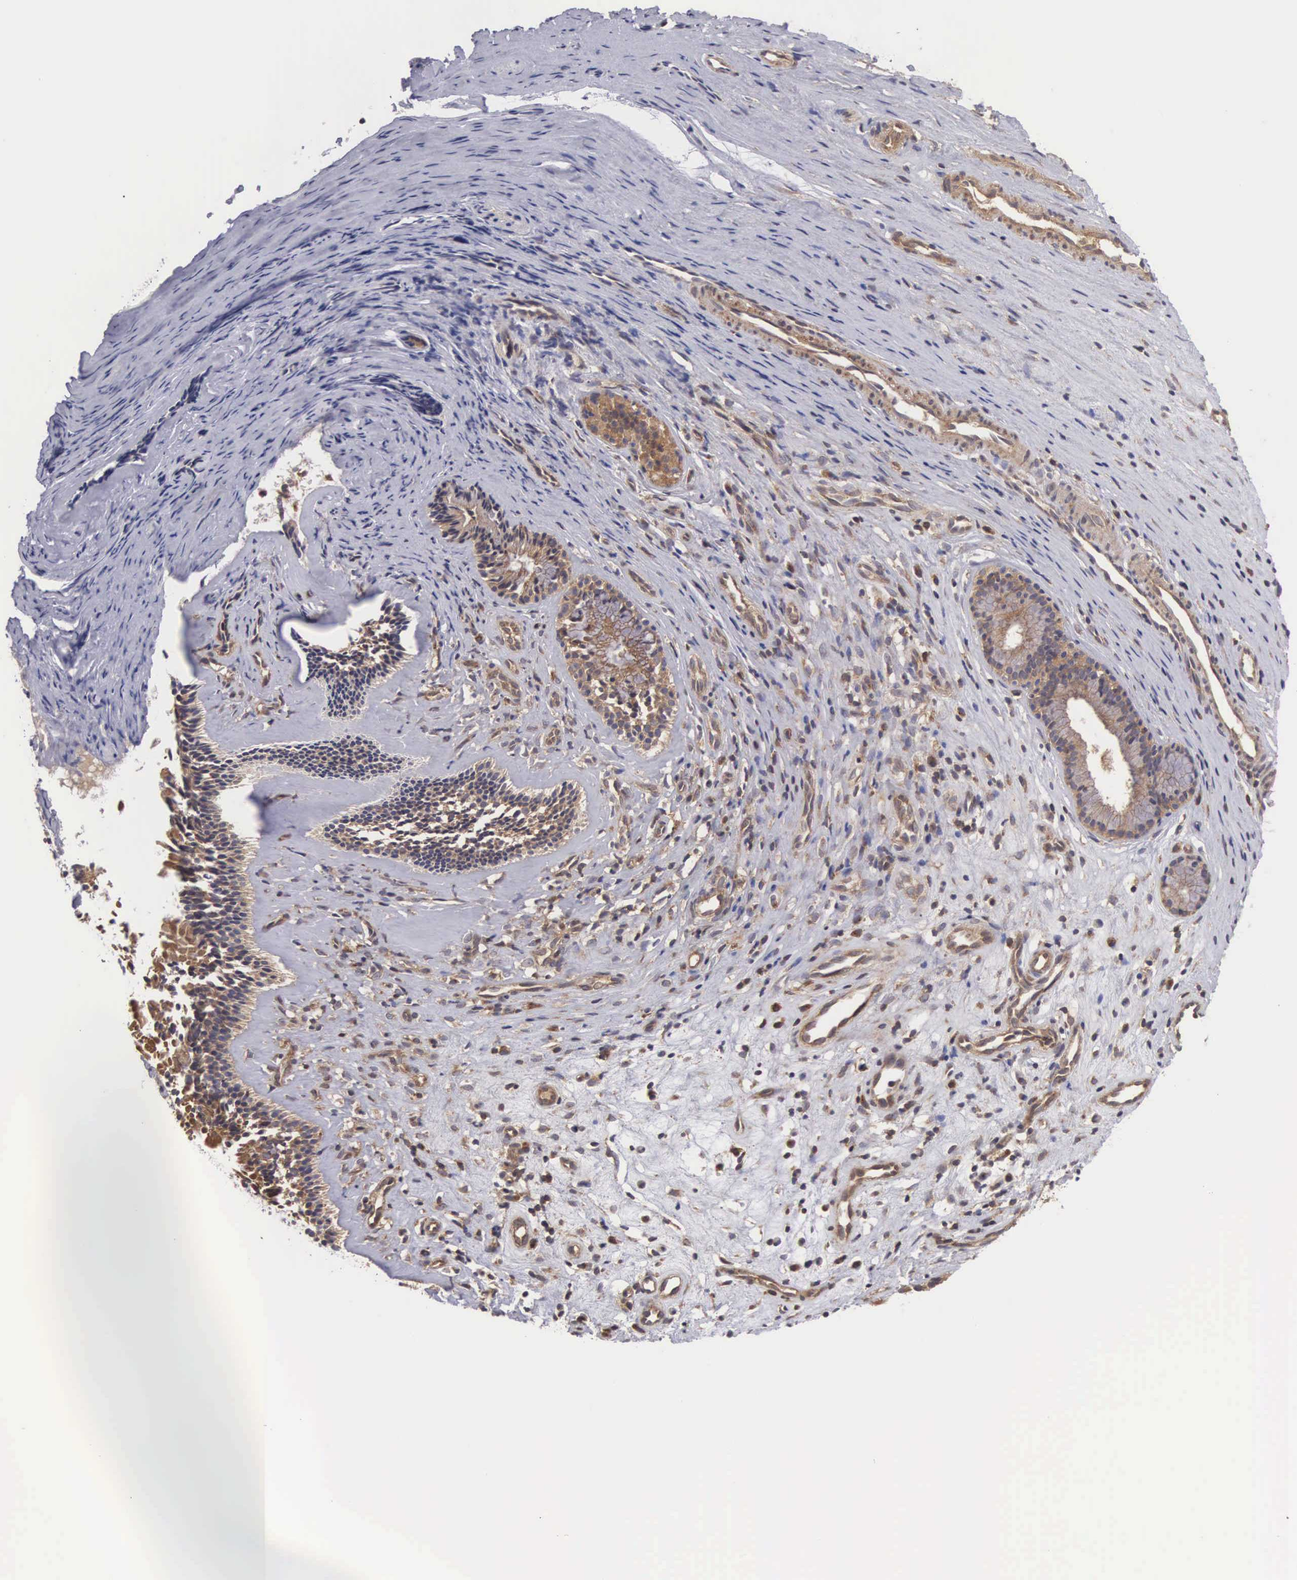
{"staining": {"intensity": "strong", "quantity": ">75%", "location": "cytoplasmic/membranous"}, "tissue": "nasopharynx", "cell_type": "Respiratory epithelial cells", "image_type": "normal", "snomed": [{"axis": "morphology", "description": "Normal tissue, NOS"}, {"axis": "topography", "description": "Nasopharynx"}], "caption": "Immunohistochemical staining of benign nasopharynx exhibits >75% levels of strong cytoplasmic/membranous protein positivity in approximately >75% of respiratory epithelial cells. The staining was performed using DAB, with brown indicating positive protein expression. Nuclei are stained blue with hematoxylin.", "gene": "DHRS1", "patient": {"sex": "female", "age": 78}}